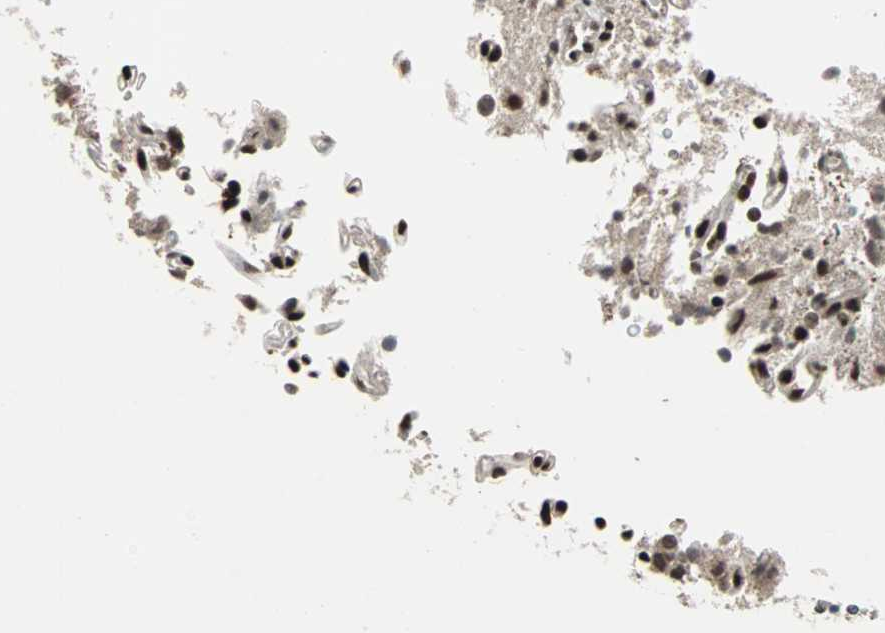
{"staining": {"intensity": "moderate", "quantity": "25%-75%", "location": "nuclear"}, "tissue": "glioma", "cell_type": "Tumor cells", "image_type": "cancer", "snomed": [{"axis": "morphology", "description": "Glioma, malignant, High grade"}, {"axis": "topography", "description": "Brain"}], "caption": "Moderate nuclear positivity for a protein is appreciated in about 25%-75% of tumor cells of glioma using immunohistochemistry (IHC).", "gene": "PNKP", "patient": {"sex": "male", "age": 47}}